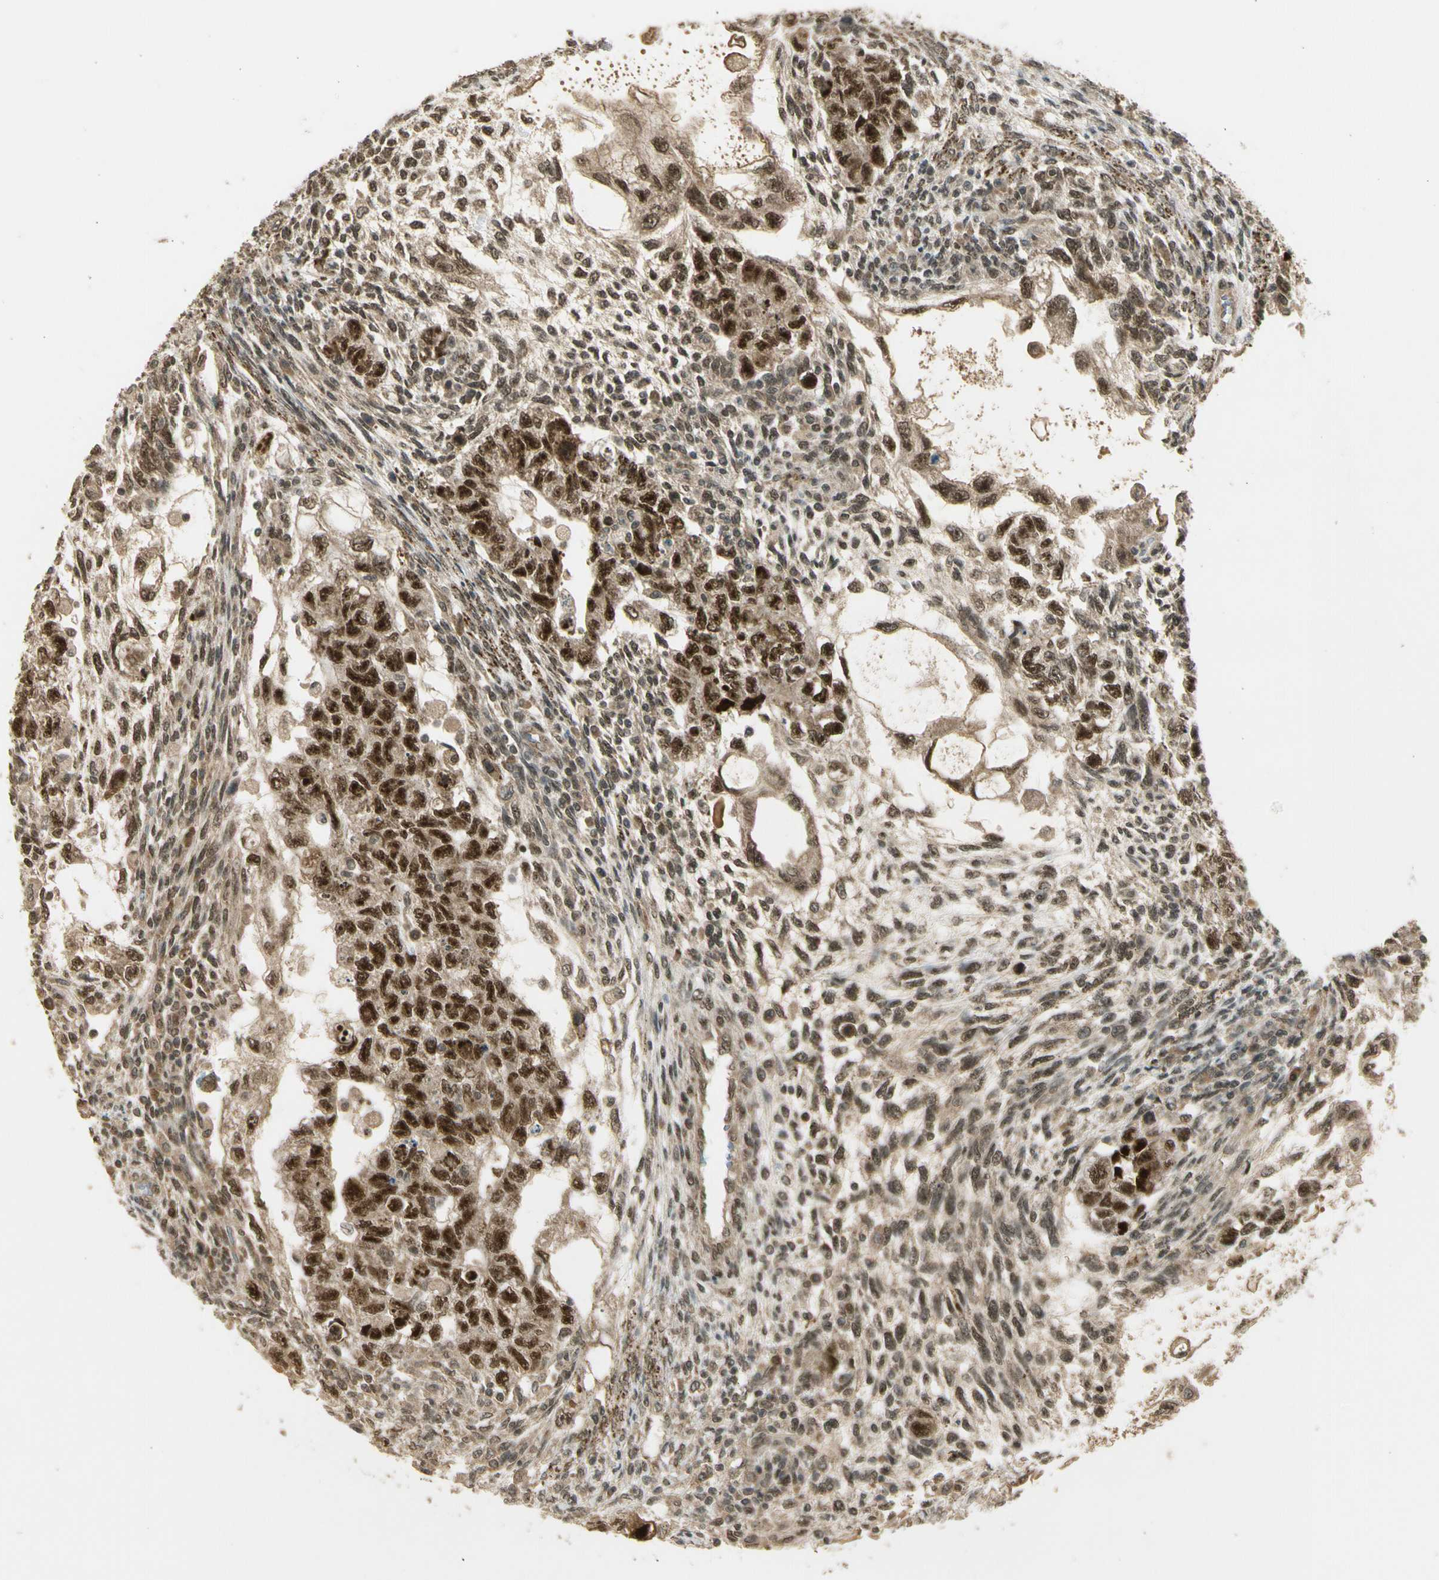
{"staining": {"intensity": "strong", "quantity": ">75%", "location": "cytoplasmic/membranous,nuclear"}, "tissue": "testis cancer", "cell_type": "Tumor cells", "image_type": "cancer", "snomed": [{"axis": "morphology", "description": "Normal tissue, NOS"}, {"axis": "morphology", "description": "Carcinoma, Embryonal, NOS"}, {"axis": "topography", "description": "Testis"}], "caption": "The photomicrograph reveals staining of testis cancer (embryonal carcinoma), revealing strong cytoplasmic/membranous and nuclear protein staining (brown color) within tumor cells.", "gene": "ZNF135", "patient": {"sex": "male", "age": 36}}